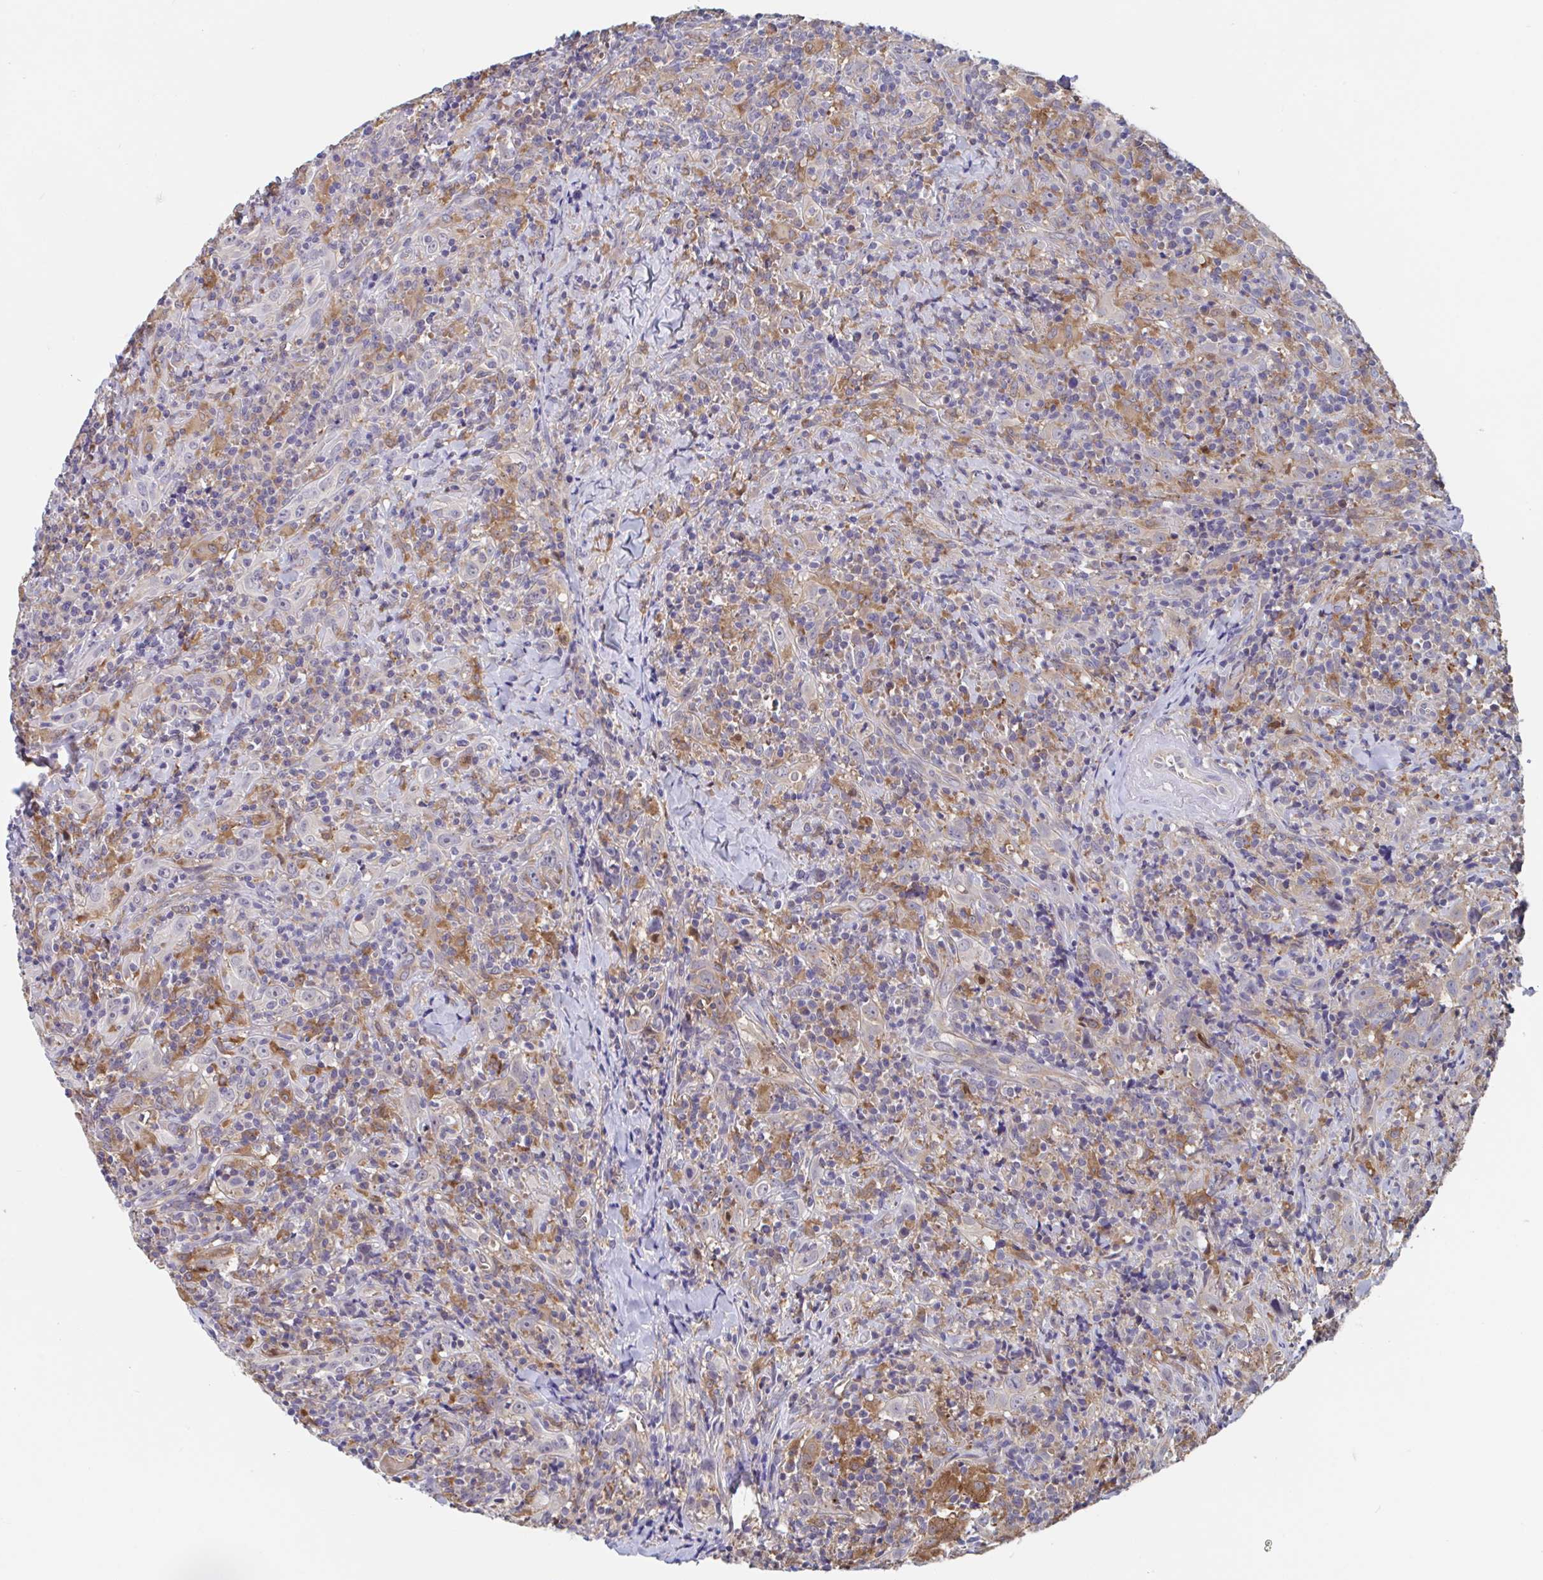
{"staining": {"intensity": "weak", "quantity": "25%-75%", "location": "cytoplasmic/membranous,nuclear"}, "tissue": "head and neck cancer", "cell_type": "Tumor cells", "image_type": "cancer", "snomed": [{"axis": "morphology", "description": "Squamous cell carcinoma, NOS"}, {"axis": "topography", "description": "Head-Neck"}], "caption": "A low amount of weak cytoplasmic/membranous and nuclear expression is identified in approximately 25%-75% of tumor cells in squamous cell carcinoma (head and neck) tissue.", "gene": "SNX8", "patient": {"sex": "female", "age": 95}}